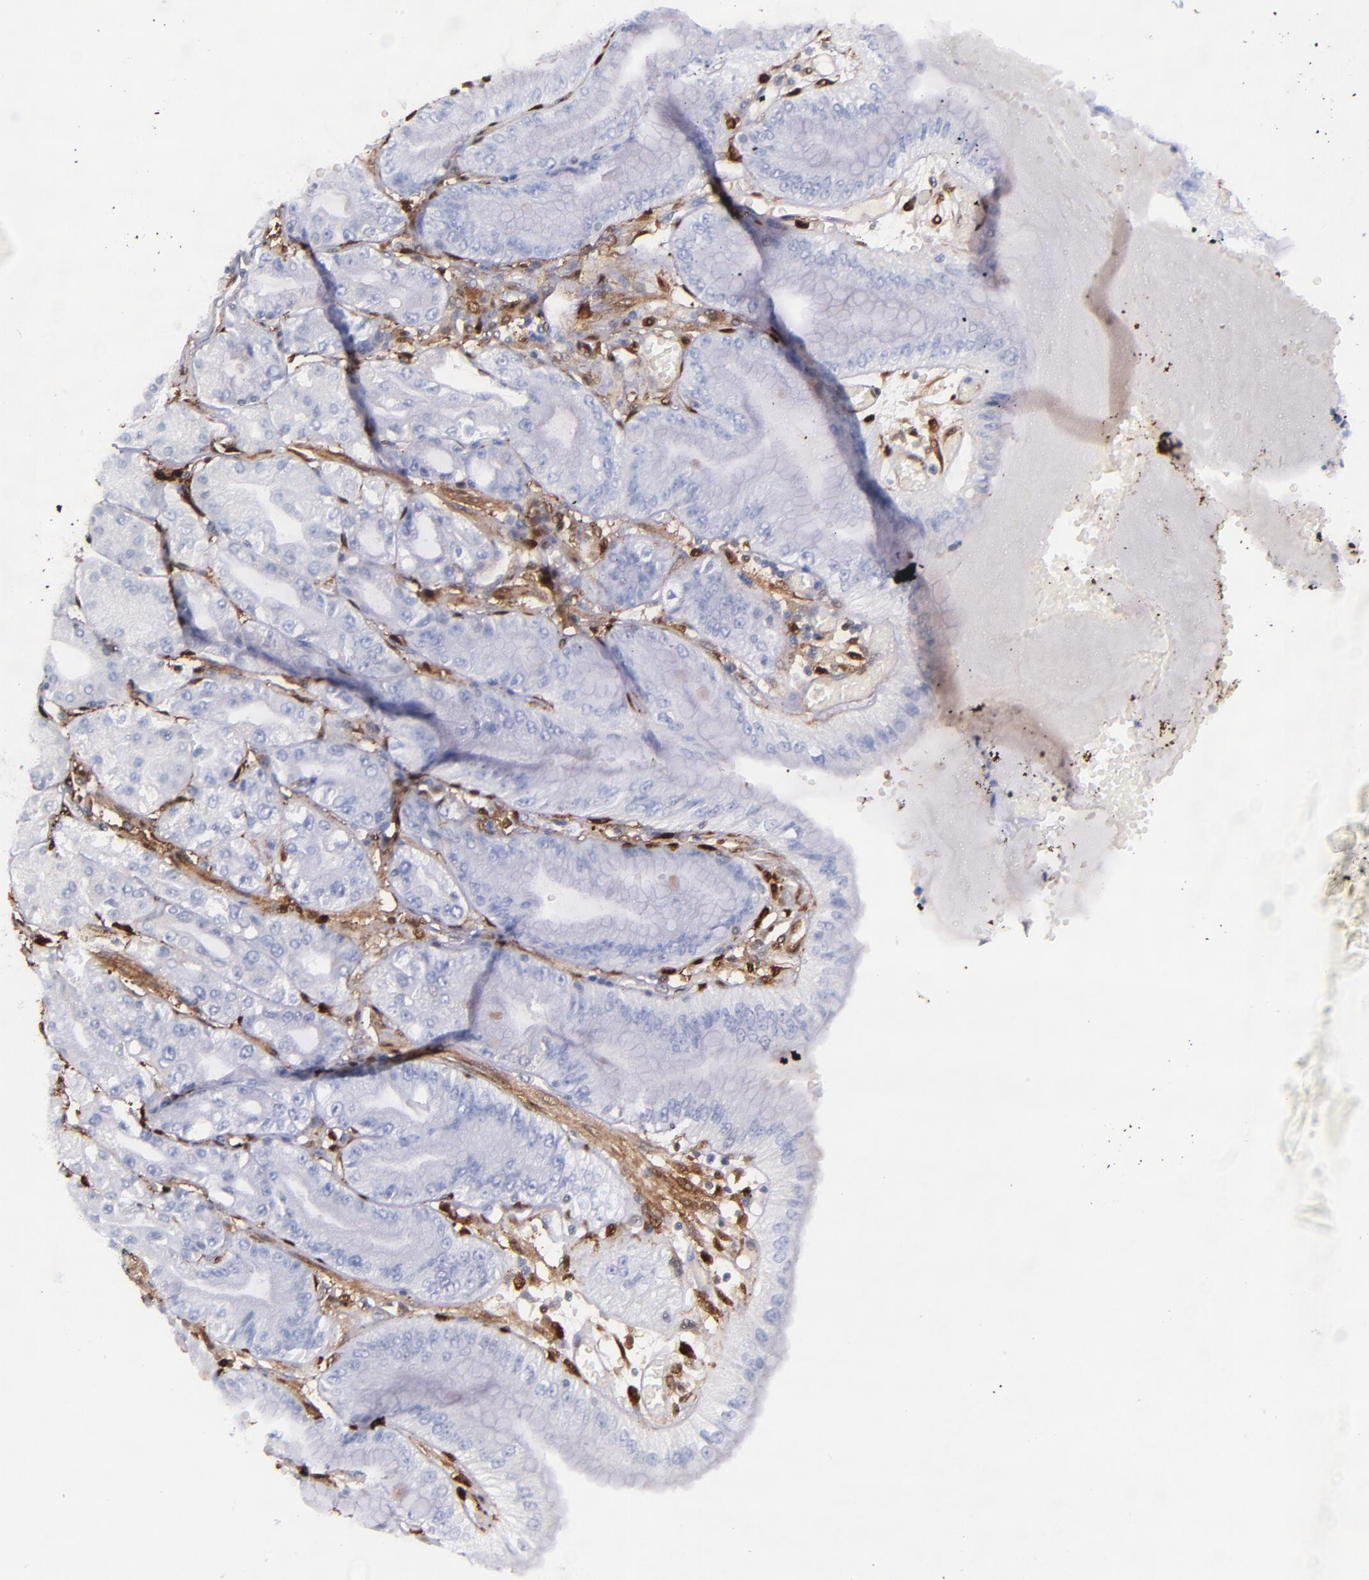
{"staining": {"intensity": "negative", "quantity": "none", "location": "none"}, "tissue": "stomach", "cell_type": "Glandular cells", "image_type": "normal", "snomed": [{"axis": "morphology", "description": "Normal tissue, NOS"}, {"axis": "topography", "description": "Stomach, lower"}], "caption": "High magnification brightfield microscopy of benign stomach stained with DAB (brown) and counterstained with hematoxylin (blue): glandular cells show no significant expression.", "gene": "LGALS1", "patient": {"sex": "male", "age": 71}}